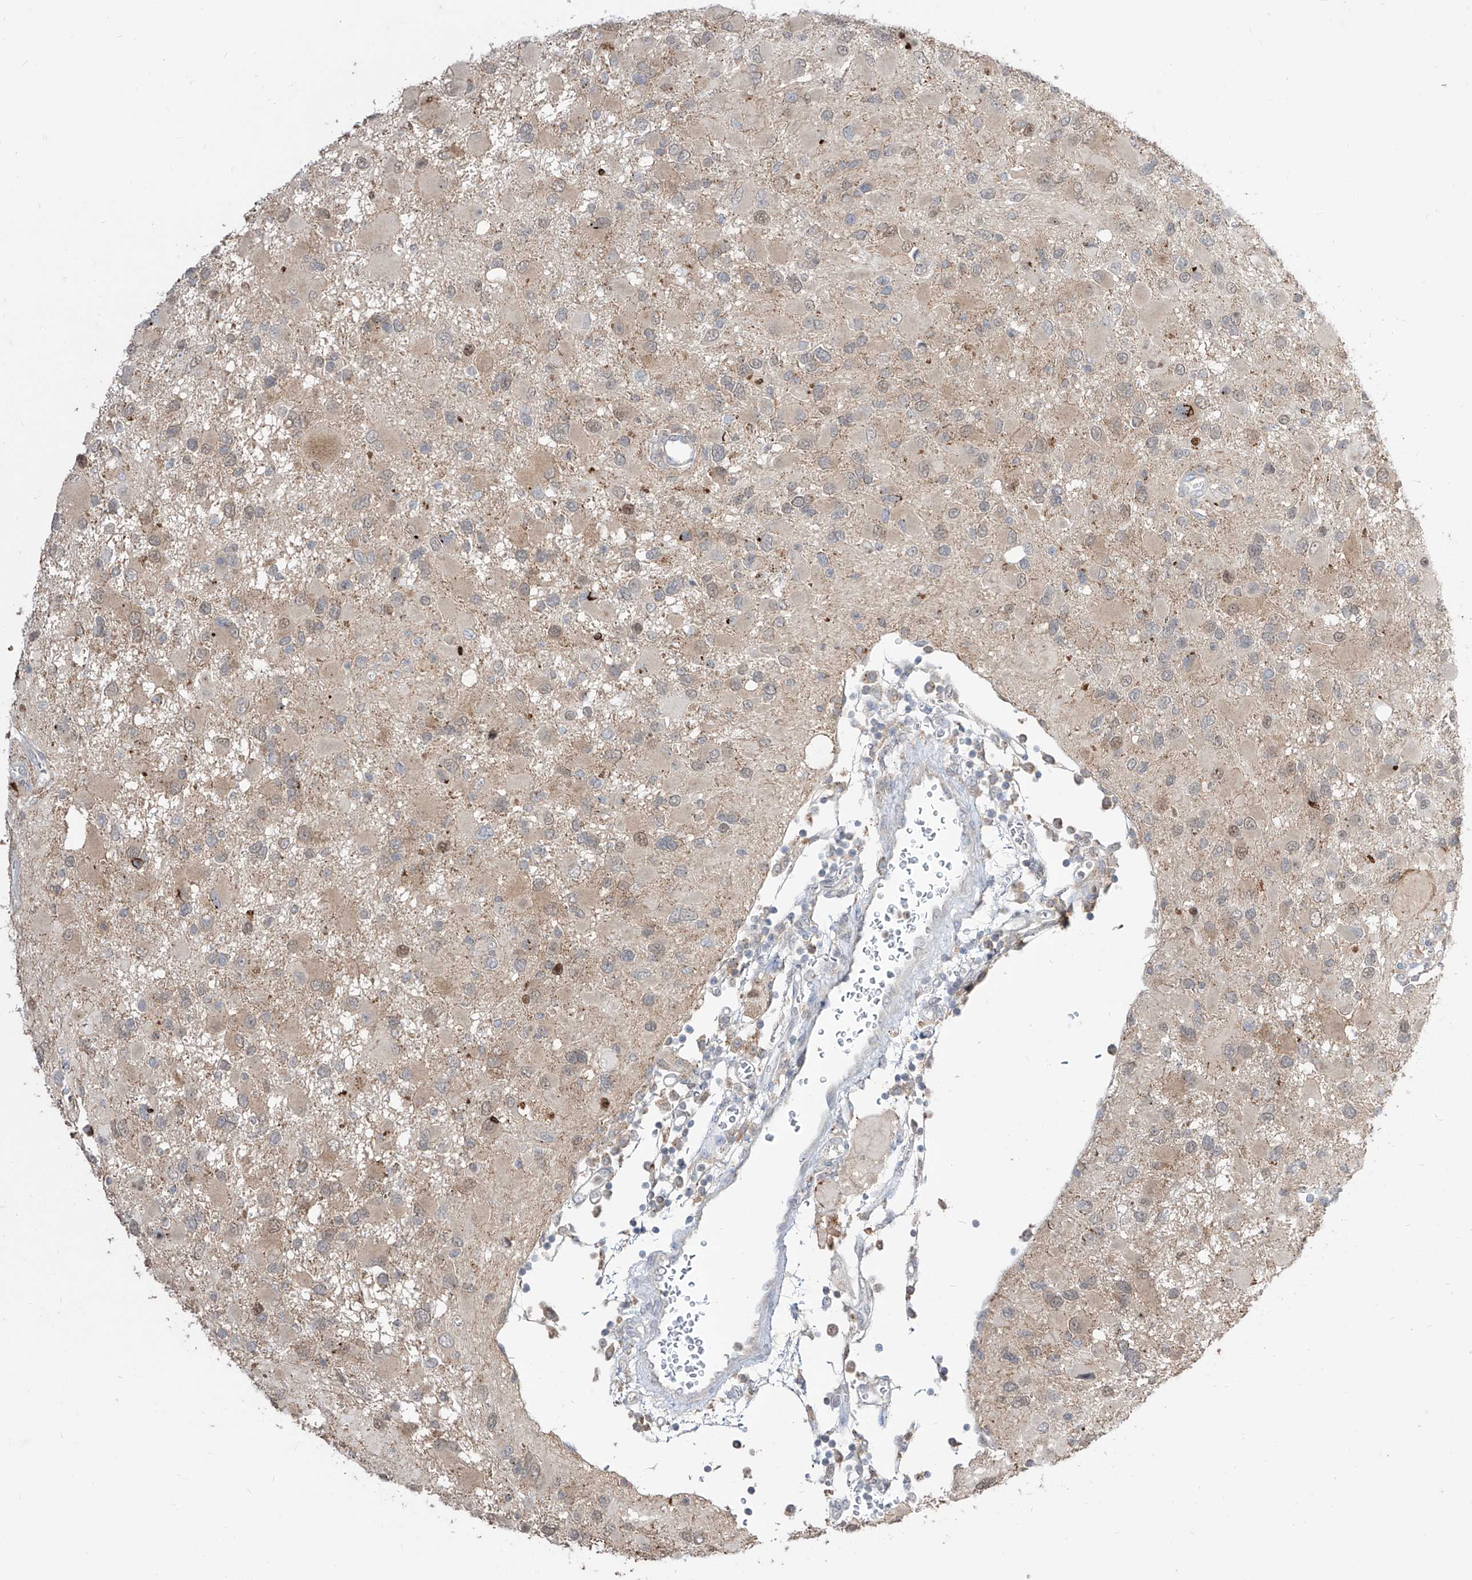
{"staining": {"intensity": "weak", "quantity": "25%-75%", "location": "cytoplasmic/membranous"}, "tissue": "glioma", "cell_type": "Tumor cells", "image_type": "cancer", "snomed": [{"axis": "morphology", "description": "Glioma, malignant, High grade"}, {"axis": "topography", "description": "Brain"}], "caption": "The immunohistochemical stain labels weak cytoplasmic/membranous positivity in tumor cells of glioma tissue.", "gene": "BROX", "patient": {"sex": "male", "age": 53}}